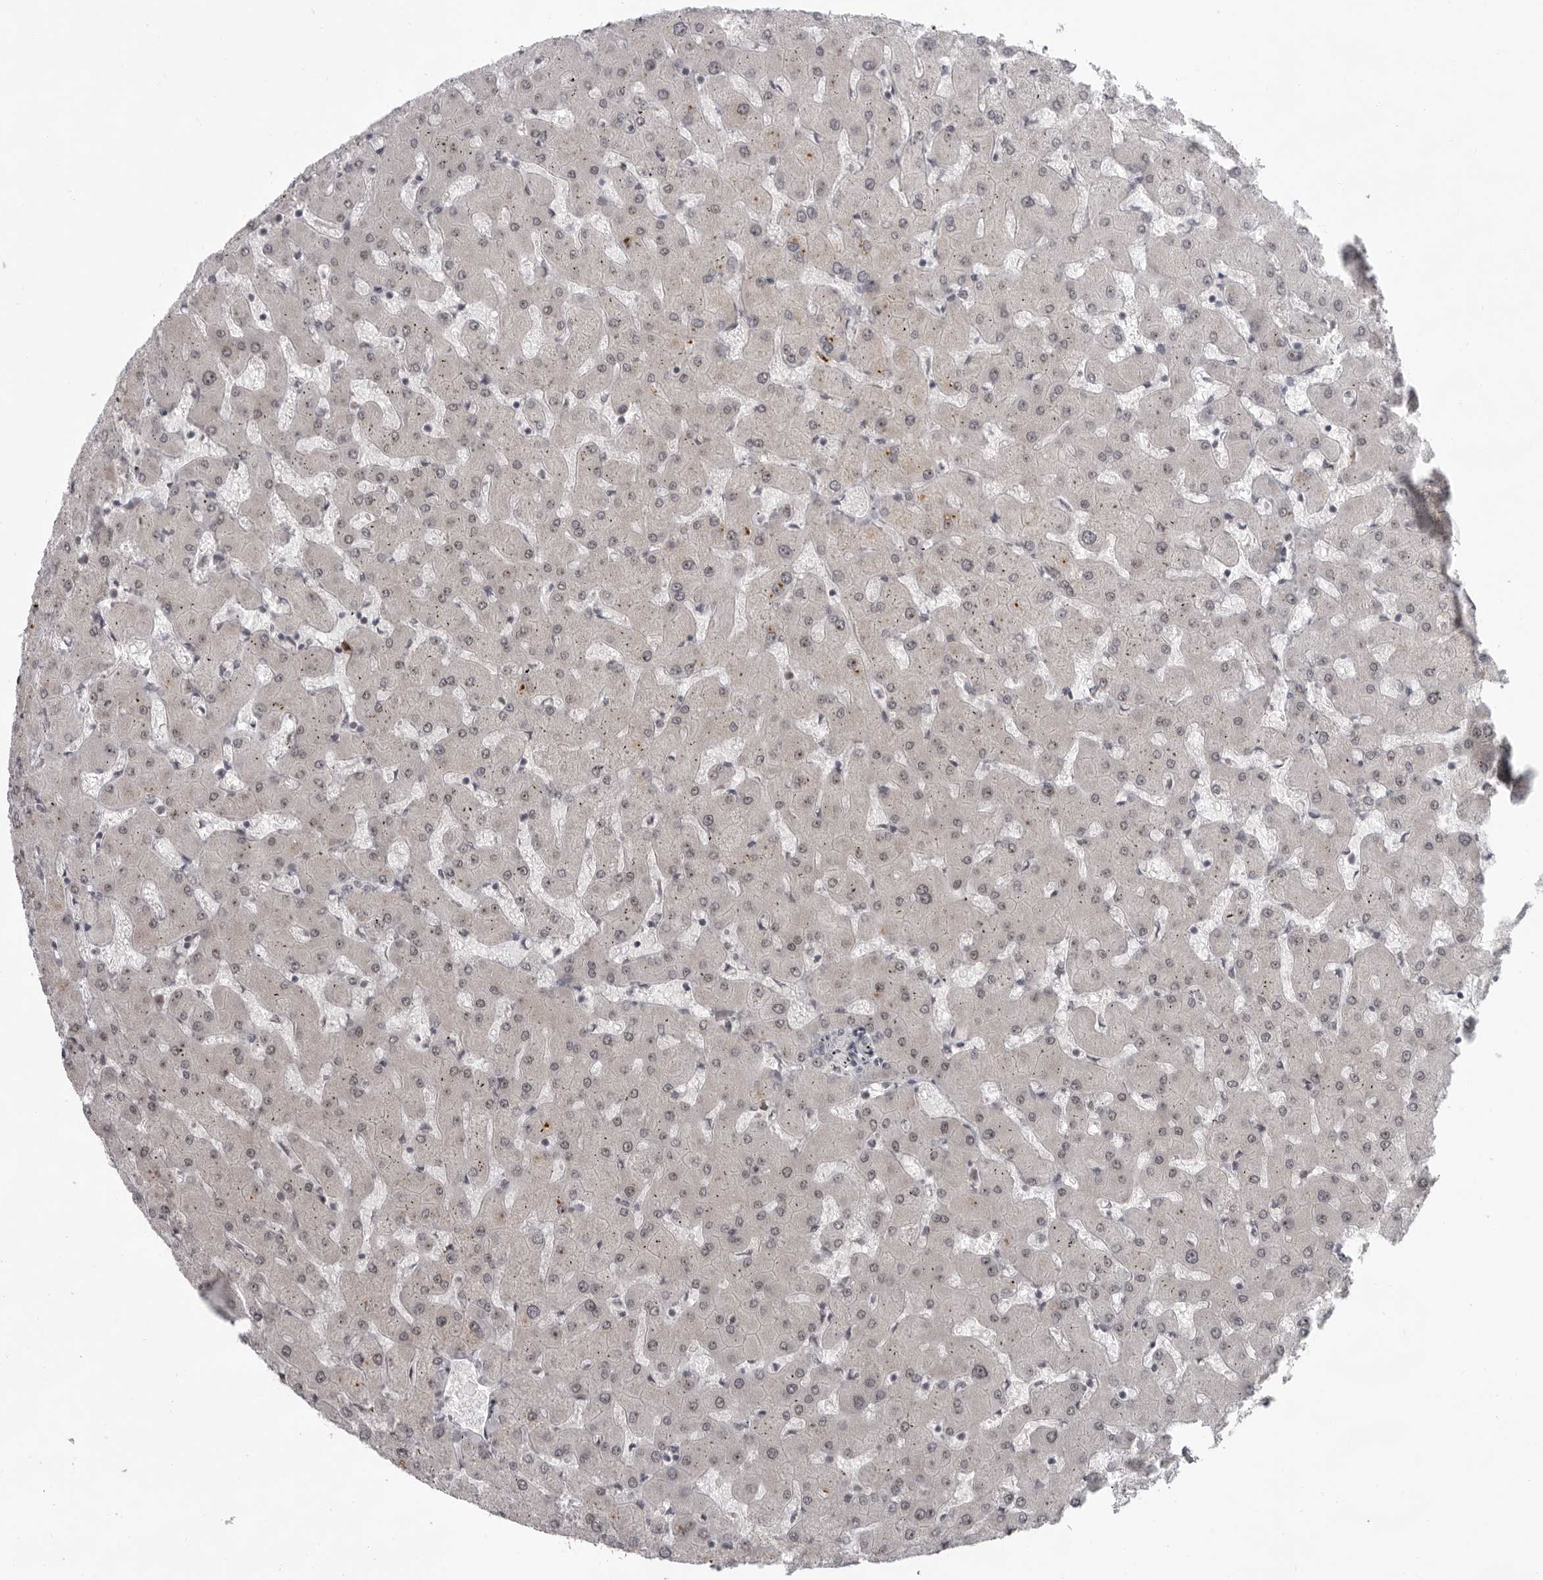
{"staining": {"intensity": "negative", "quantity": "none", "location": "none"}, "tissue": "liver", "cell_type": "Cholangiocytes", "image_type": "normal", "snomed": [{"axis": "morphology", "description": "Normal tissue, NOS"}, {"axis": "topography", "description": "Liver"}], "caption": "IHC photomicrograph of benign liver: liver stained with DAB (3,3'-diaminobenzidine) shows no significant protein staining in cholangiocytes.", "gene": "EXOSC10", "patient": {"sex": "female", "age": 63}}